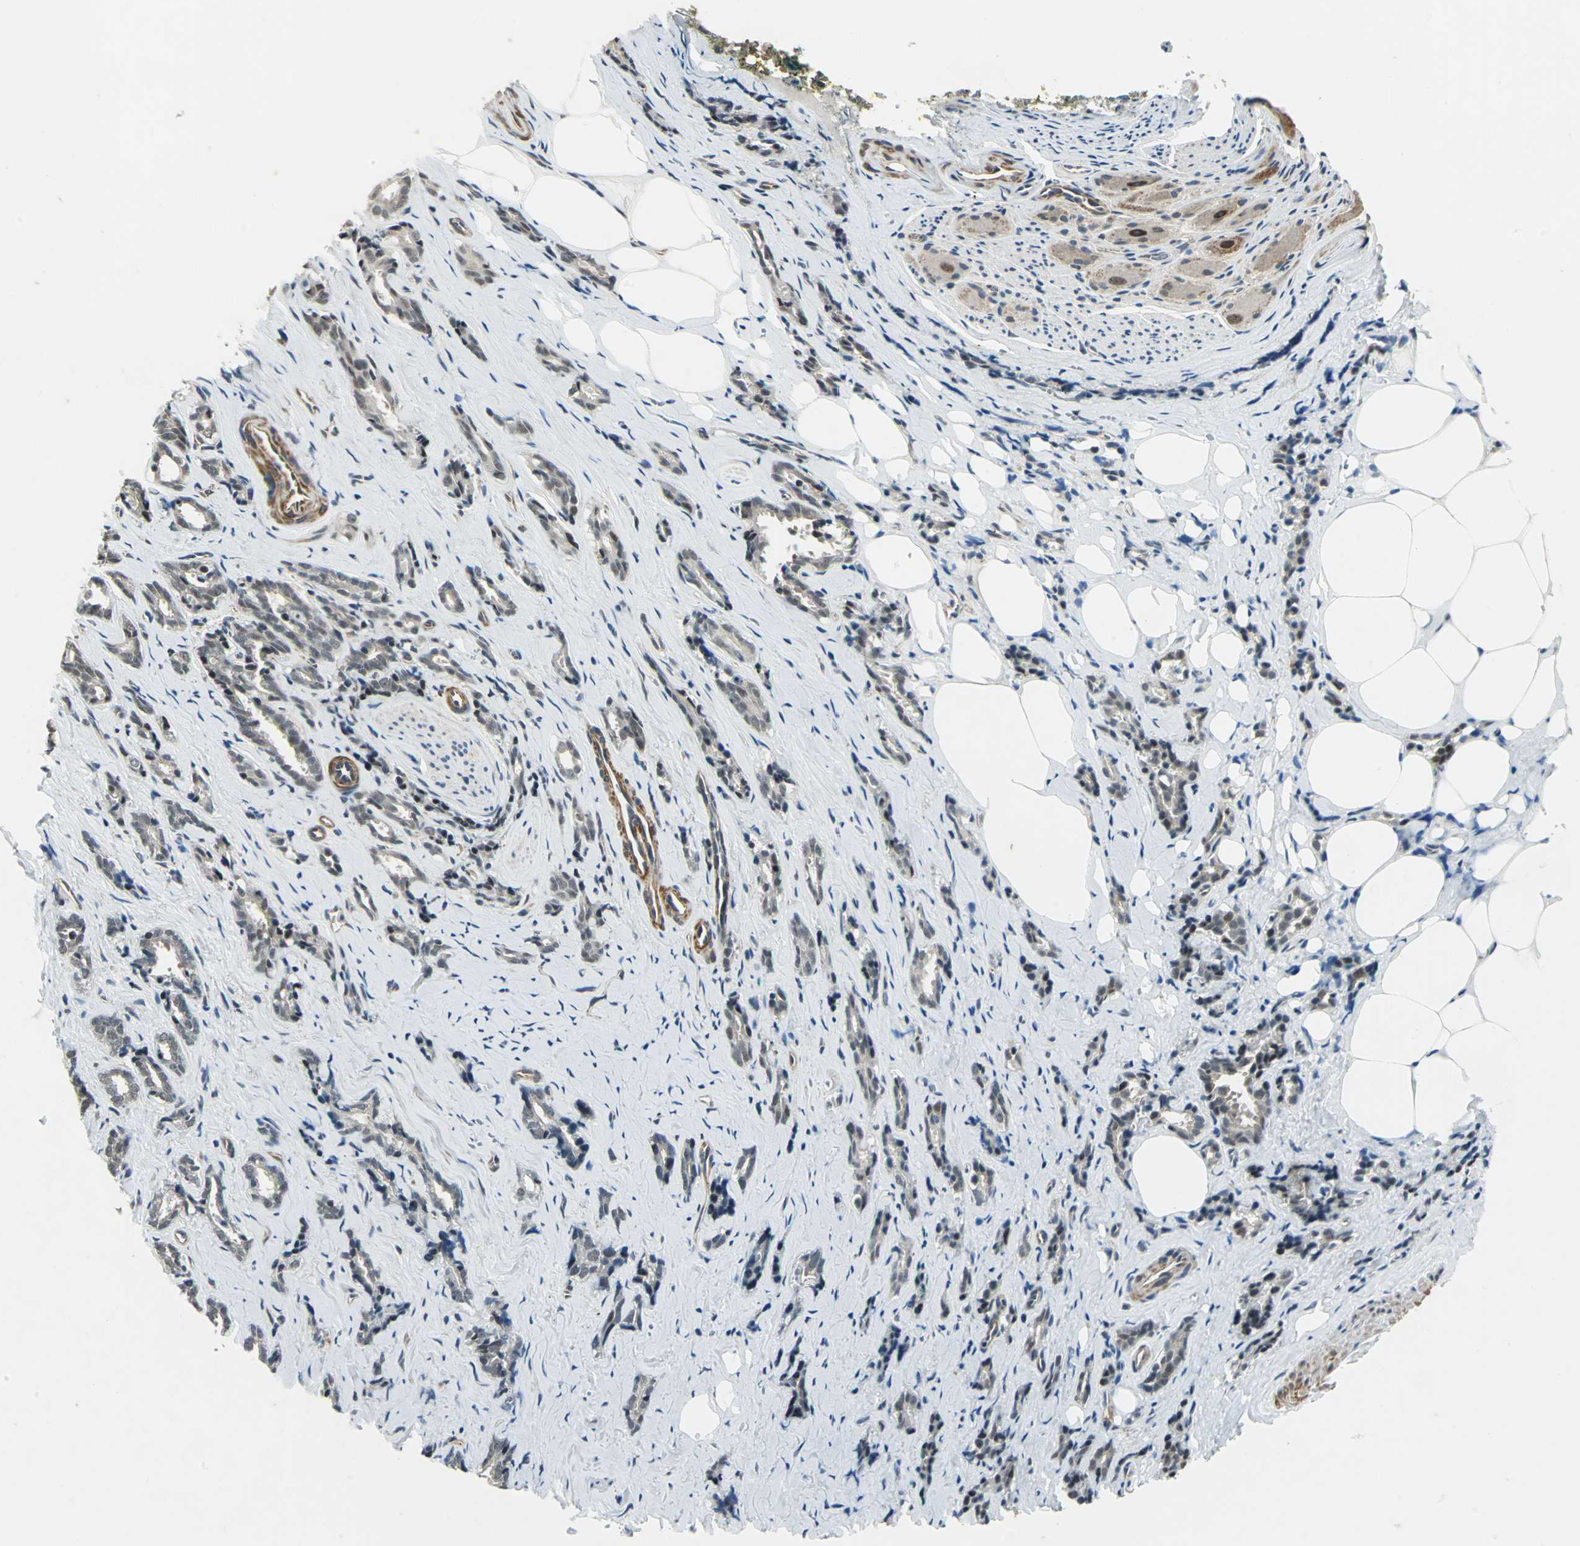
{"staining": {"intensity": "weak", "quantity": "<25%", "location": "cytoplasmic/membranous,nuclear"}, "tissue": "prostate cancer", "cell_type": "Tumor cells", "image_type": "cancer", "snomed": [{"axis": "morphology", "description": "Adenocarcinoma, High grade"}, {"axis": "topography", "description": "Prostate"}], "caption": "High power microscopy photomicrograph of an immunohistochemistry (IHC) histopathology image of prostate cancer, revealing no significant expression in tumor cells.", "gene": "PLAGL2", "patient": {"sex": "male", "age": 67}}